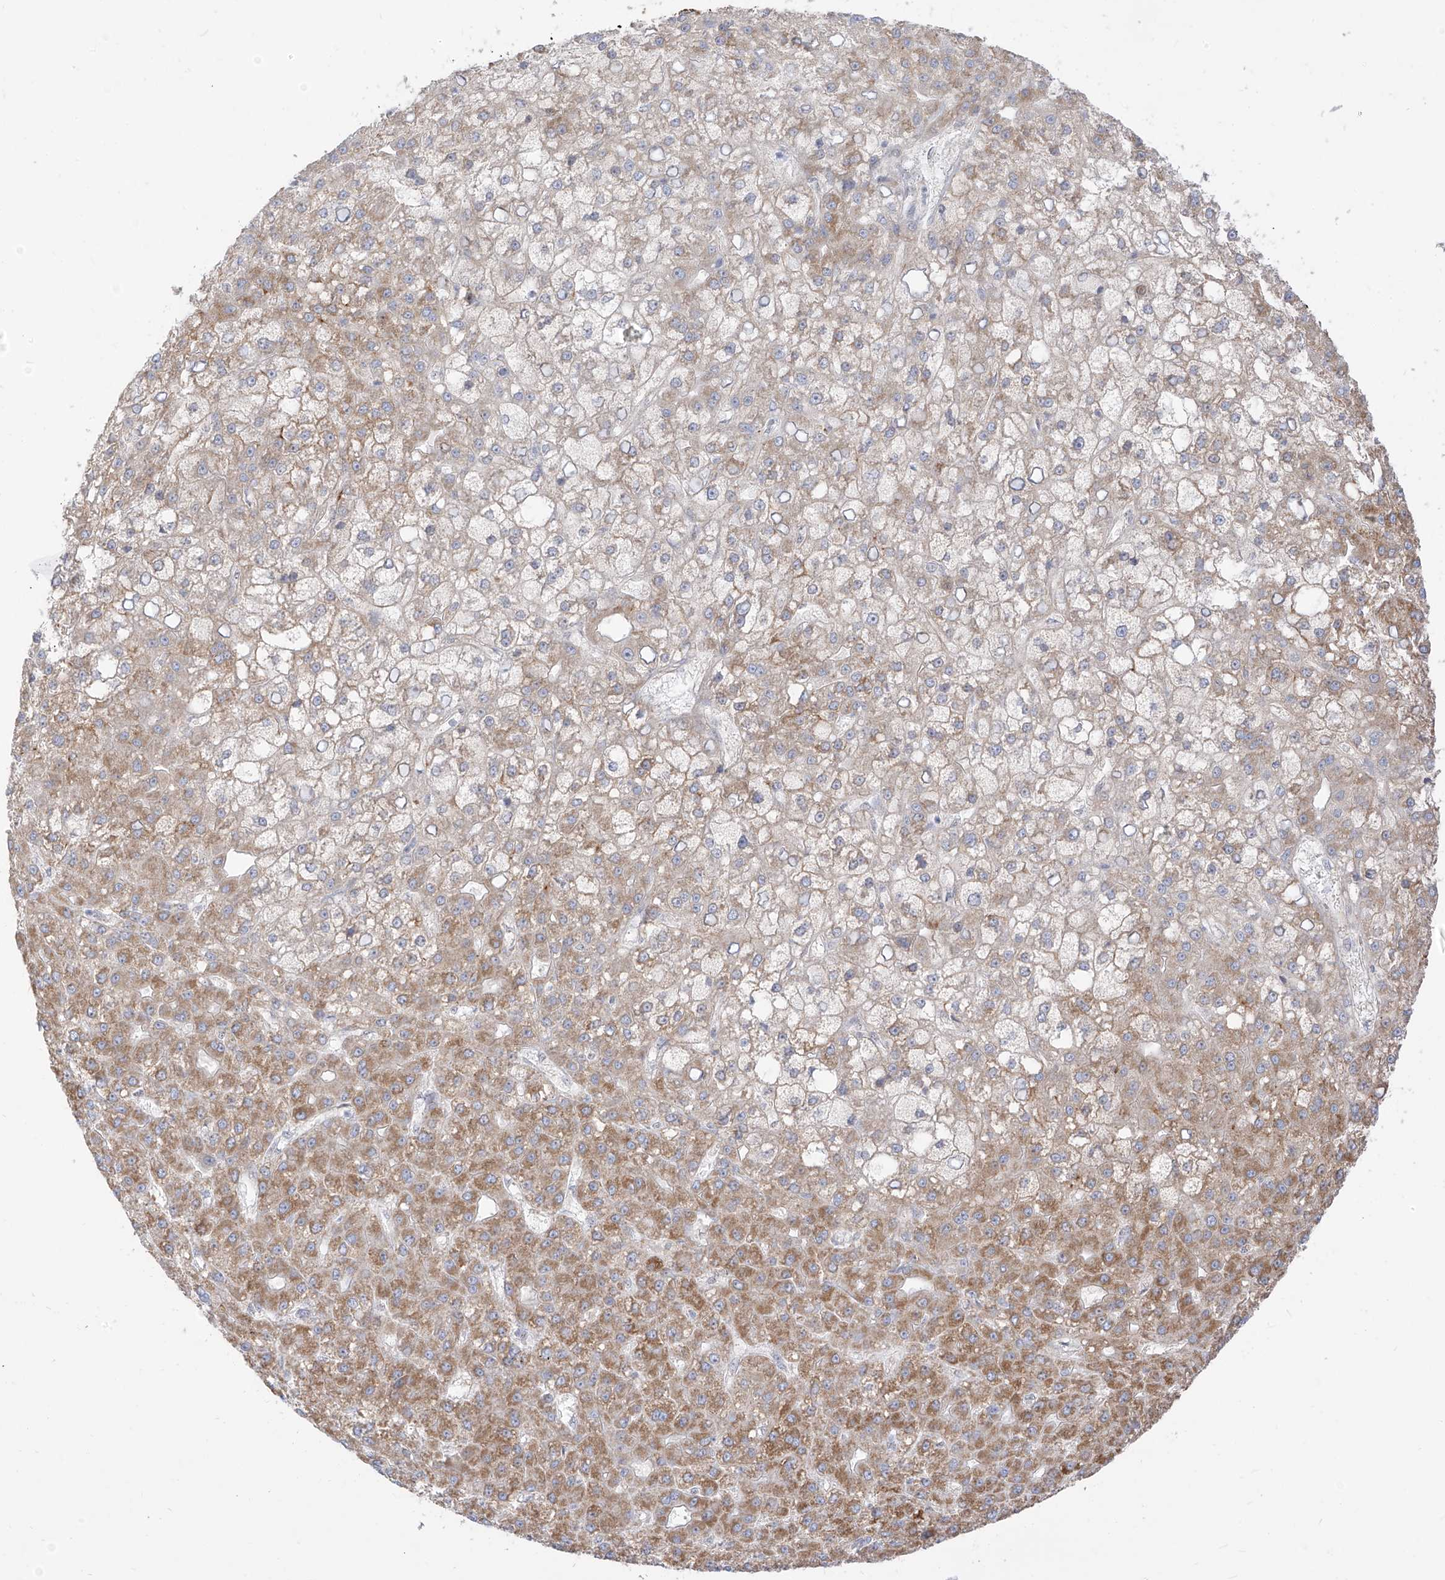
{"staining": {"intensity": "moderate", "quantity": ">75%", "location": "cytoplasmic/membranous"}, "tissue": "liver cancer", "cell_type": "Tumor cells", "image_type": "cancer", "snomed": [{"axis": "morphology", "description": "Carcinoma, Hepatocellular, NOS"}, {"axis": "topography", "description": "Liver"}], "caption": "A micrograph of liver hepatocellular carcinoma stained for a protein displays moderate cytoplasmic/membranous brown staining in tumor cells.", "gene": "ARHGEF40", "patient": {"sex": "male", "age": 67}}